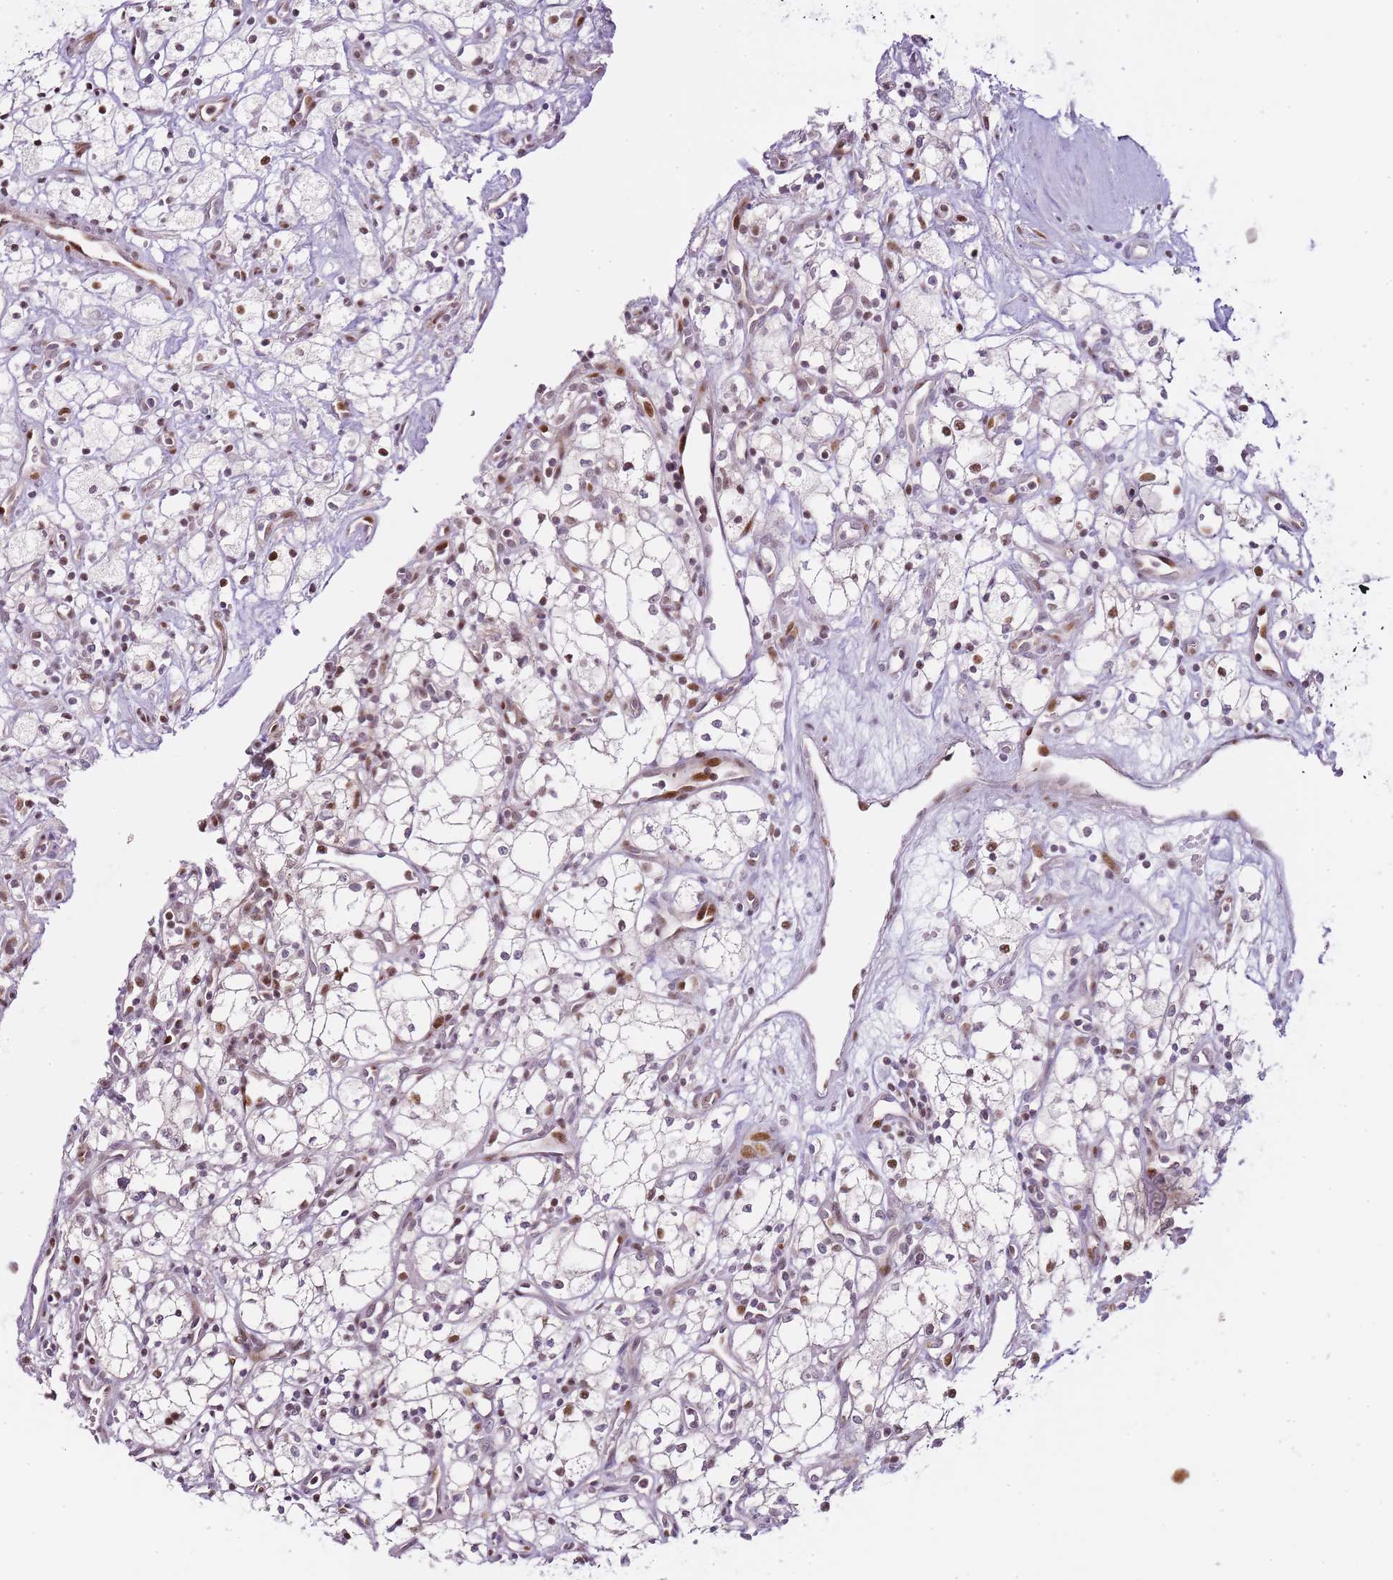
{"staining": {"intensity": "moderate", "quantity": "25%-75%", "location": "nuclear"}, "tissue": "renal cancer", "cell_type": "Tumor cells", "image_type": "cancer", "snomed": [{"axis": "morphology", "description": "Adenocarcinoma, NOS"}, {"axis": "topography", "description": "Kidney"}], "caption": "Renal cancer (adenocarcinoma) stained for a protein reveals moderate nuclear positivity in tumor cells. The protein is stained brown, and the nuclei are stained in blue (DAB (3,3'-diaminobenzidine) IHC with brightfield microscopy, high magnification).", "gene": "OGG1", "patient": {"sex": "male", "age": 59}}